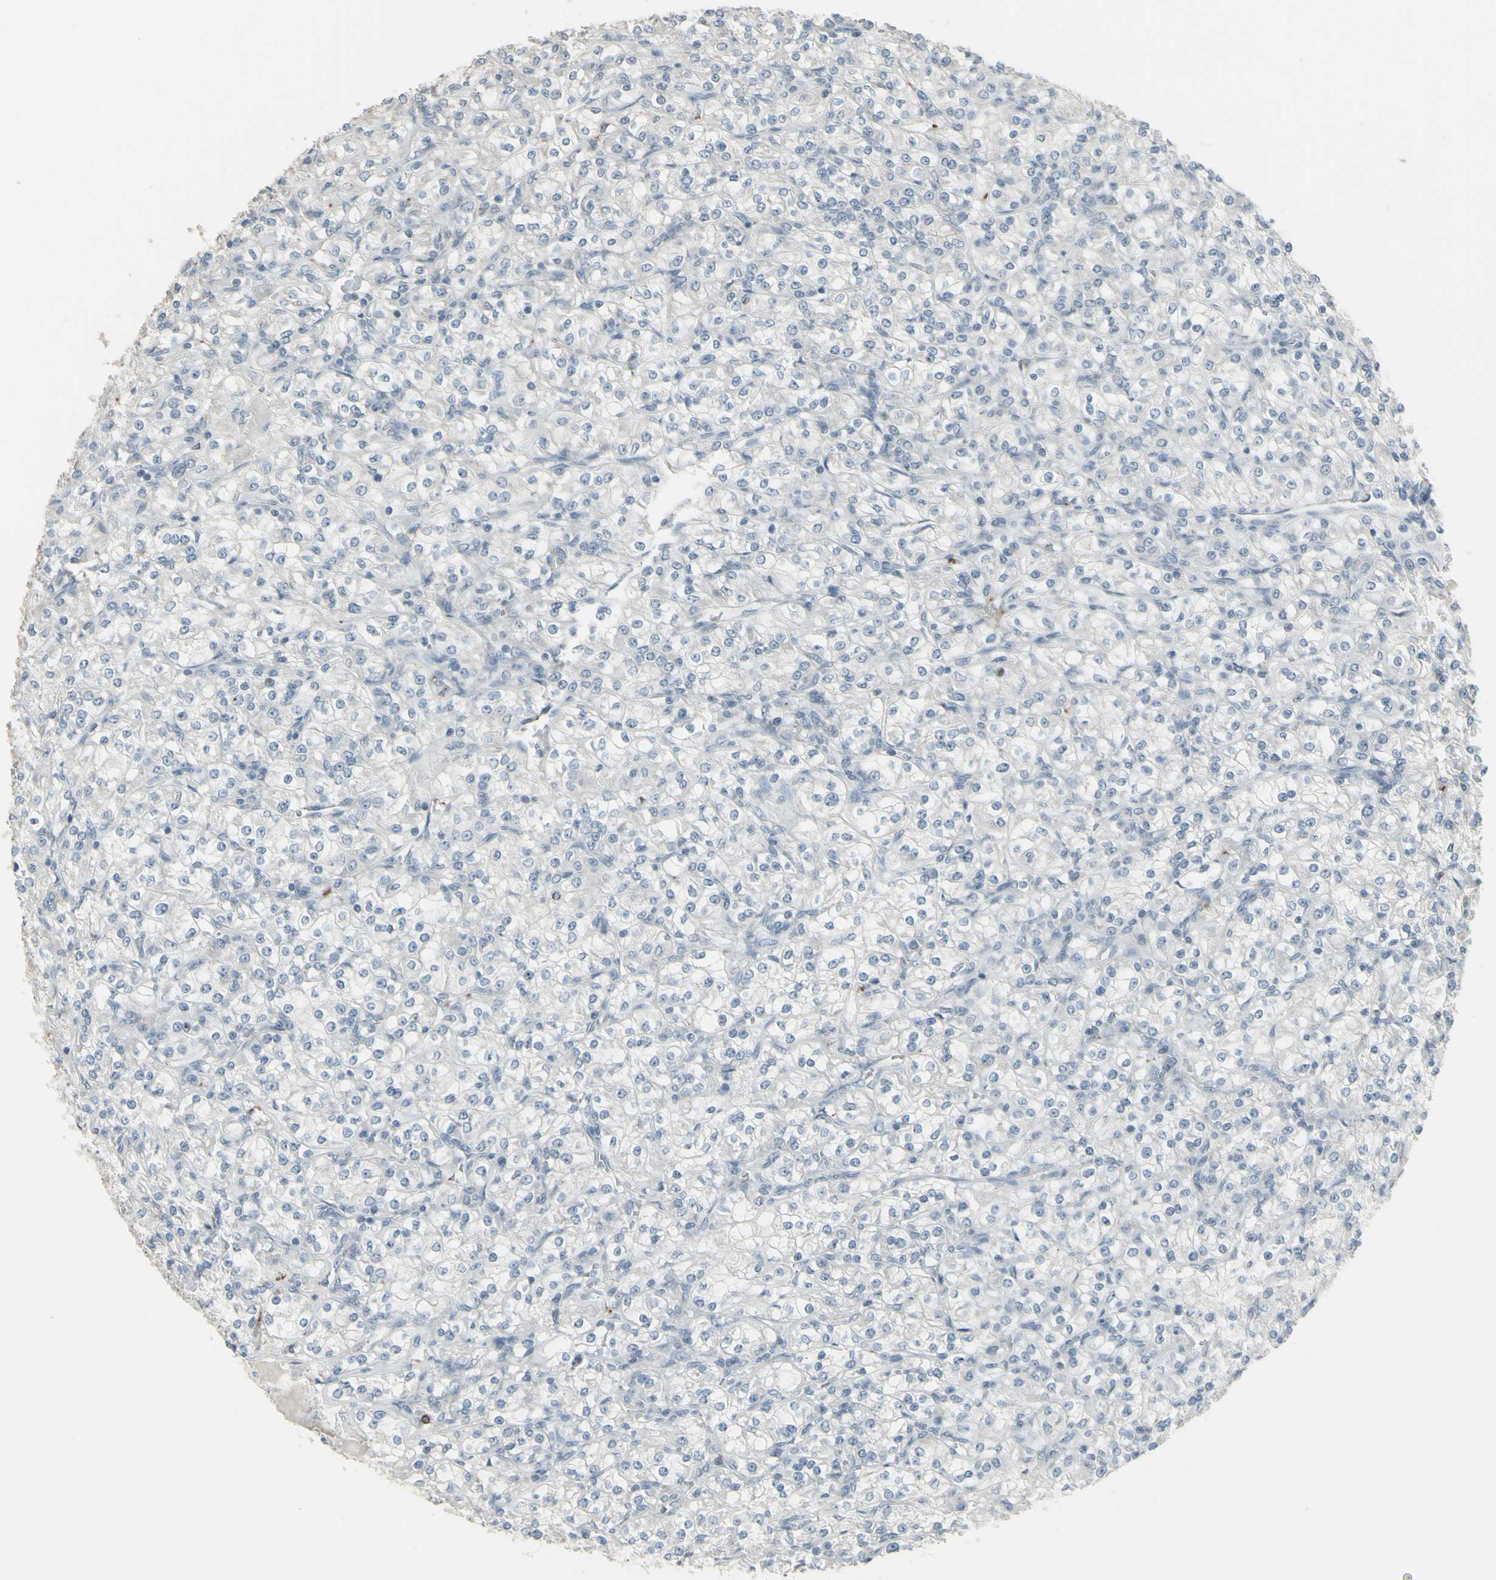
{"staining": {"intensity": "negative", "quantity": "none", "location": "none"}, "tissue": "renal cancer", "cell_type": "Tumor cells", "image_type": "cancer", "snomed": [{"axis": "morphology", "description": "Adenocarcinoma, NOS"}, {"axis": "topography", "description": "Kidney"}], "caption": "Immunohistochemistry (IHC) histopathology image of adenocarcinoma (renal) stained for a protein (brown), which reveals no staining in tumor cells.", "gene": "CD79B", "patient": {"sex": "male", "age": 77}}